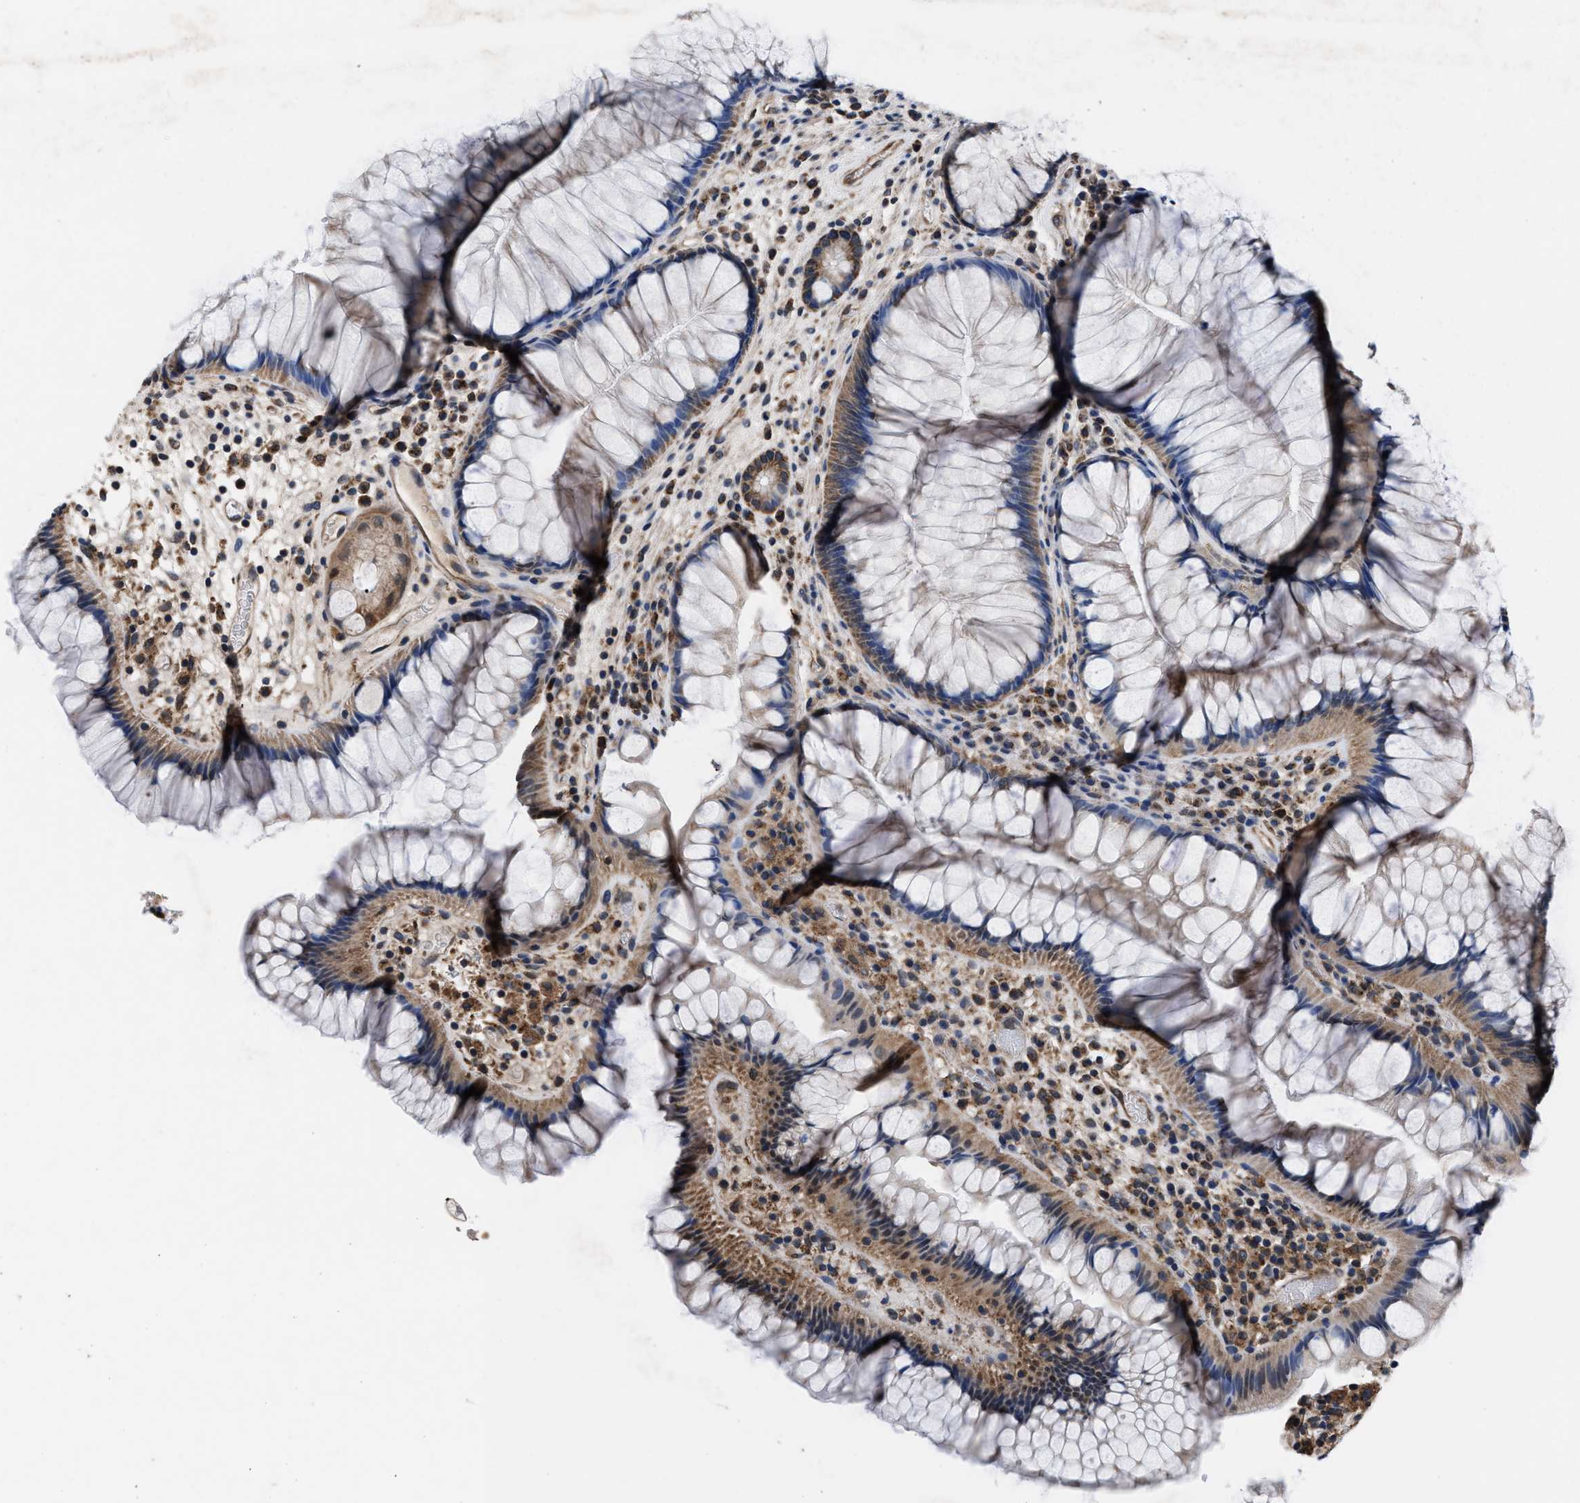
{"staining": {"intensity": "moderate", "quantity": ">75%", "location": "cytoplasmic/membranous"}, "tissue": "rectum", "cell_type": "Glandular cells", "image_type": "normal", "snomed": [{"axis": "morphology", "description": "Normal tissue, NOS"}, {"axis": "topography", "description": "Rectum"}], "caption": "IHC staining of normal rectum, which reveals medium levels of moderate cytoplasmic/membranous staining in approximately >75% of glandular cells indicating moderate cytoplasmic/membranous protein expression. The staining was performed using DAB (brown) for protein detection and nuclei were counterstained in hematoxylin (blue).", "gene": "ACLY", "patient": {"sex": "male", "age": 51}}